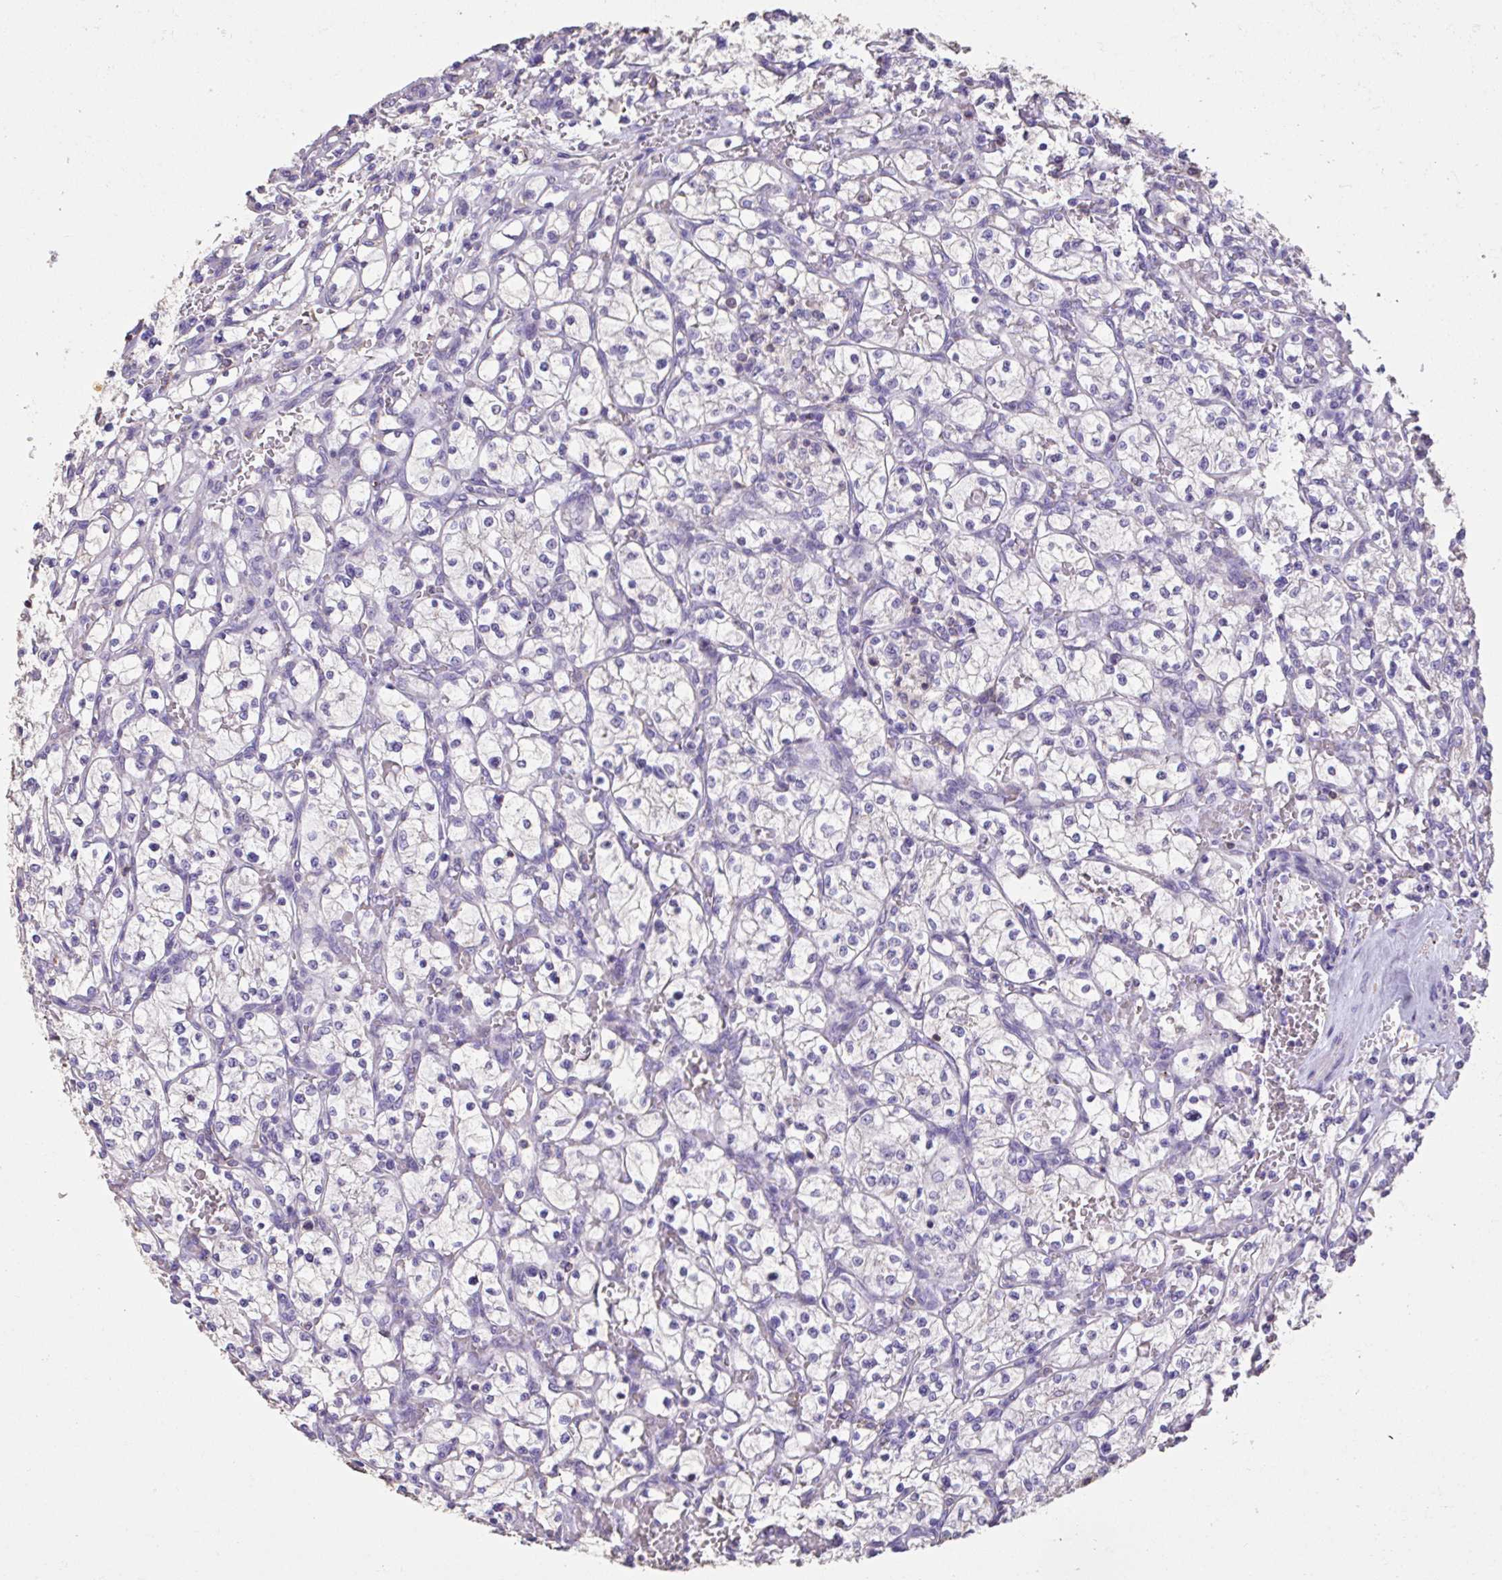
{"staining": {"intensity": "negative", "quantity": "none", "location": "none"}, "tissue": "renal cancer", "cell_type": "Tumor cells", "image_type": "cancer", "snomed": [{"axis": "morphology", "description": "Adenocarcinoma, NOS"}, {"axis": "topography", "description": "Kidney"}], "caption": "This is a photomicrograph of immunohistochemistry staining of renal cancer, which shows no positivity in tumor cells.", "gene": "IL23R", "patient": {"sex": "female", "age": 64}}